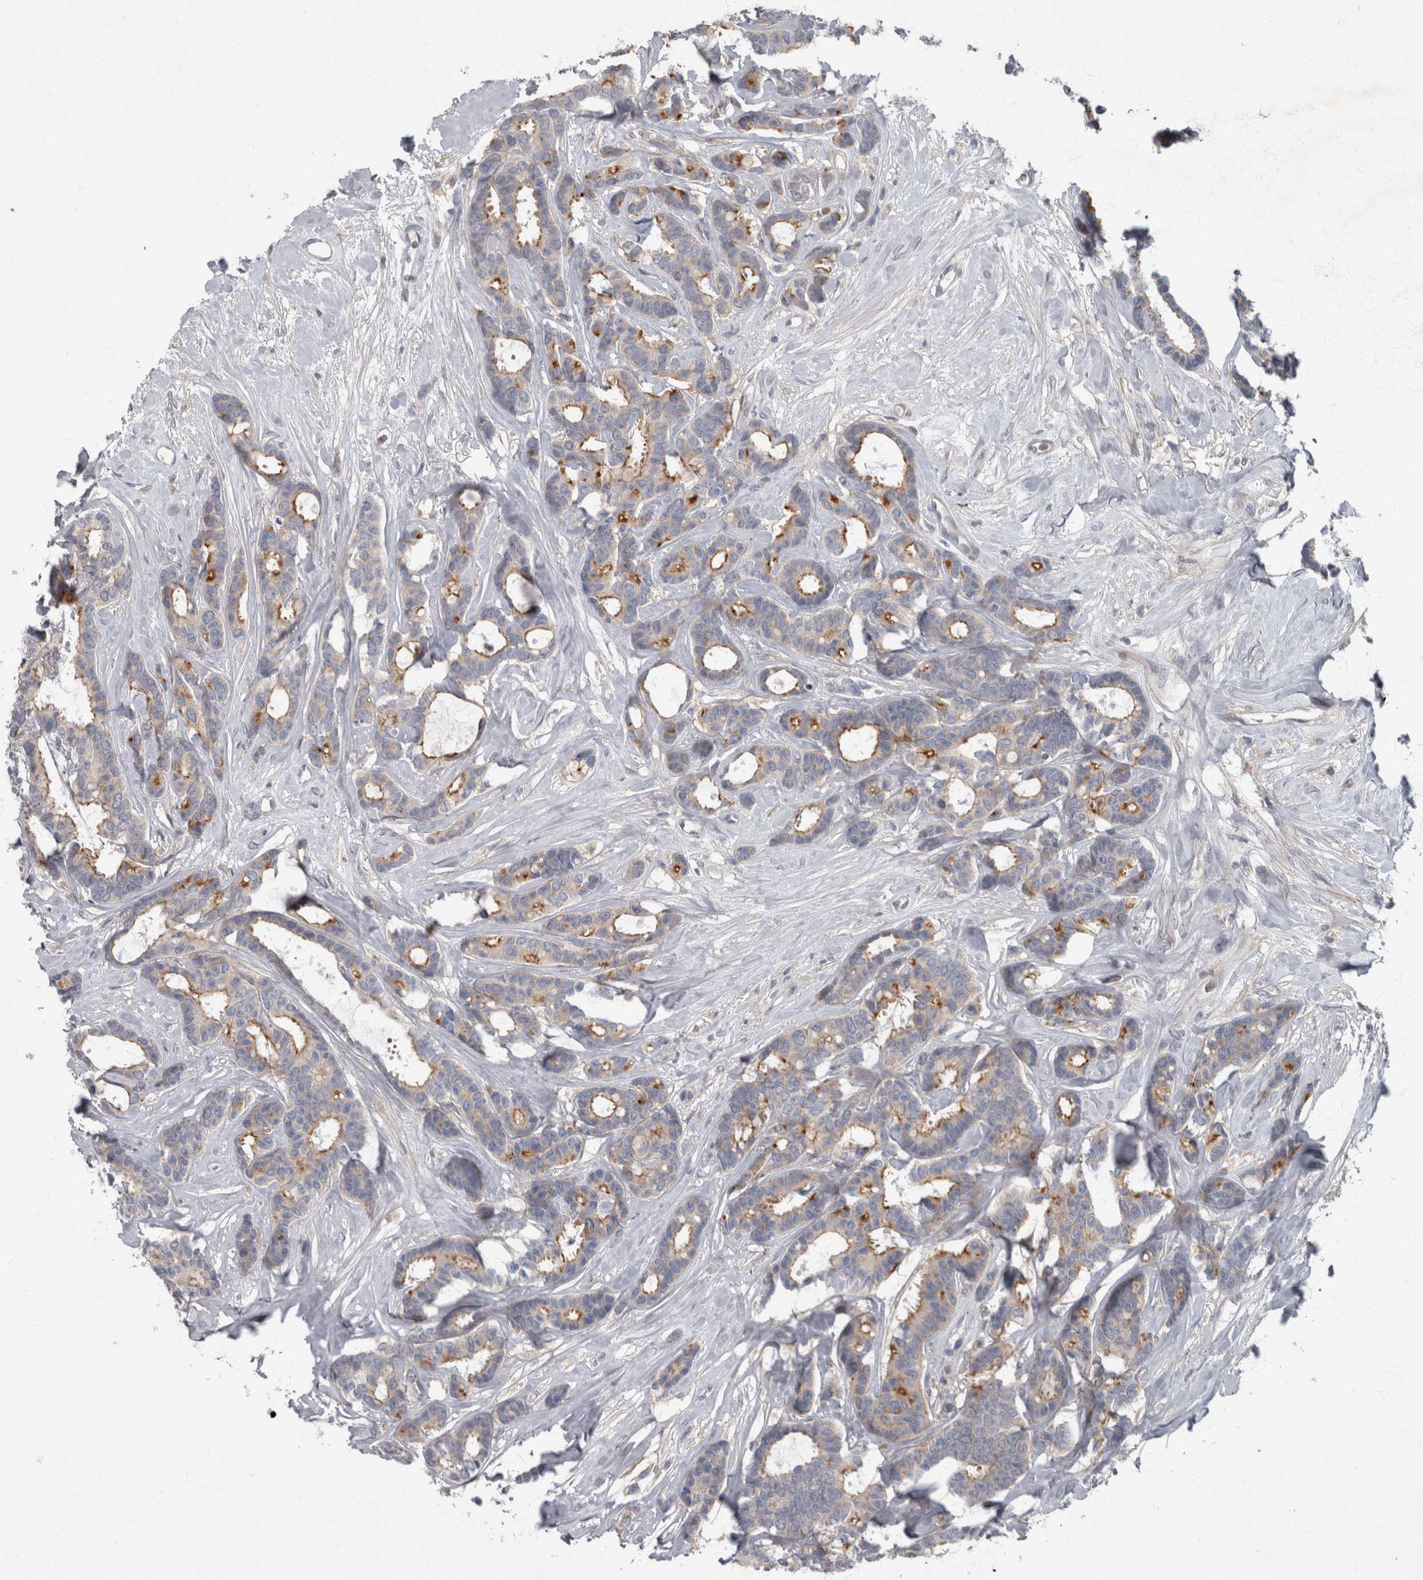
{"staining": {"intensity": "moderate", "quantity": "25%-75%", "location": "cytoplasmic/membranous"}, "tissue": "breast cancer", "cell_type": "Tumor cells", "image_type": "cancer", "snomed": [{"axis": "morphology", "description": "Duct carcinoma"}, {"axis": "topography", "description": "Breast"}], "caption": "The image exhibits immunohistochemical staining of intraductal carcinoma (breast). There is moderate cytoplasmic/membranous expression is seen in about 25%-75% of tumor cells. (Stains: DAB (3,3'-diaminobenzidine) in brown, nuclei in blue, Microscopy: brightfield microscopy at high magnification).", "gene": "CDC42BPG", "patient": {"sex": "female", "age": 87}}